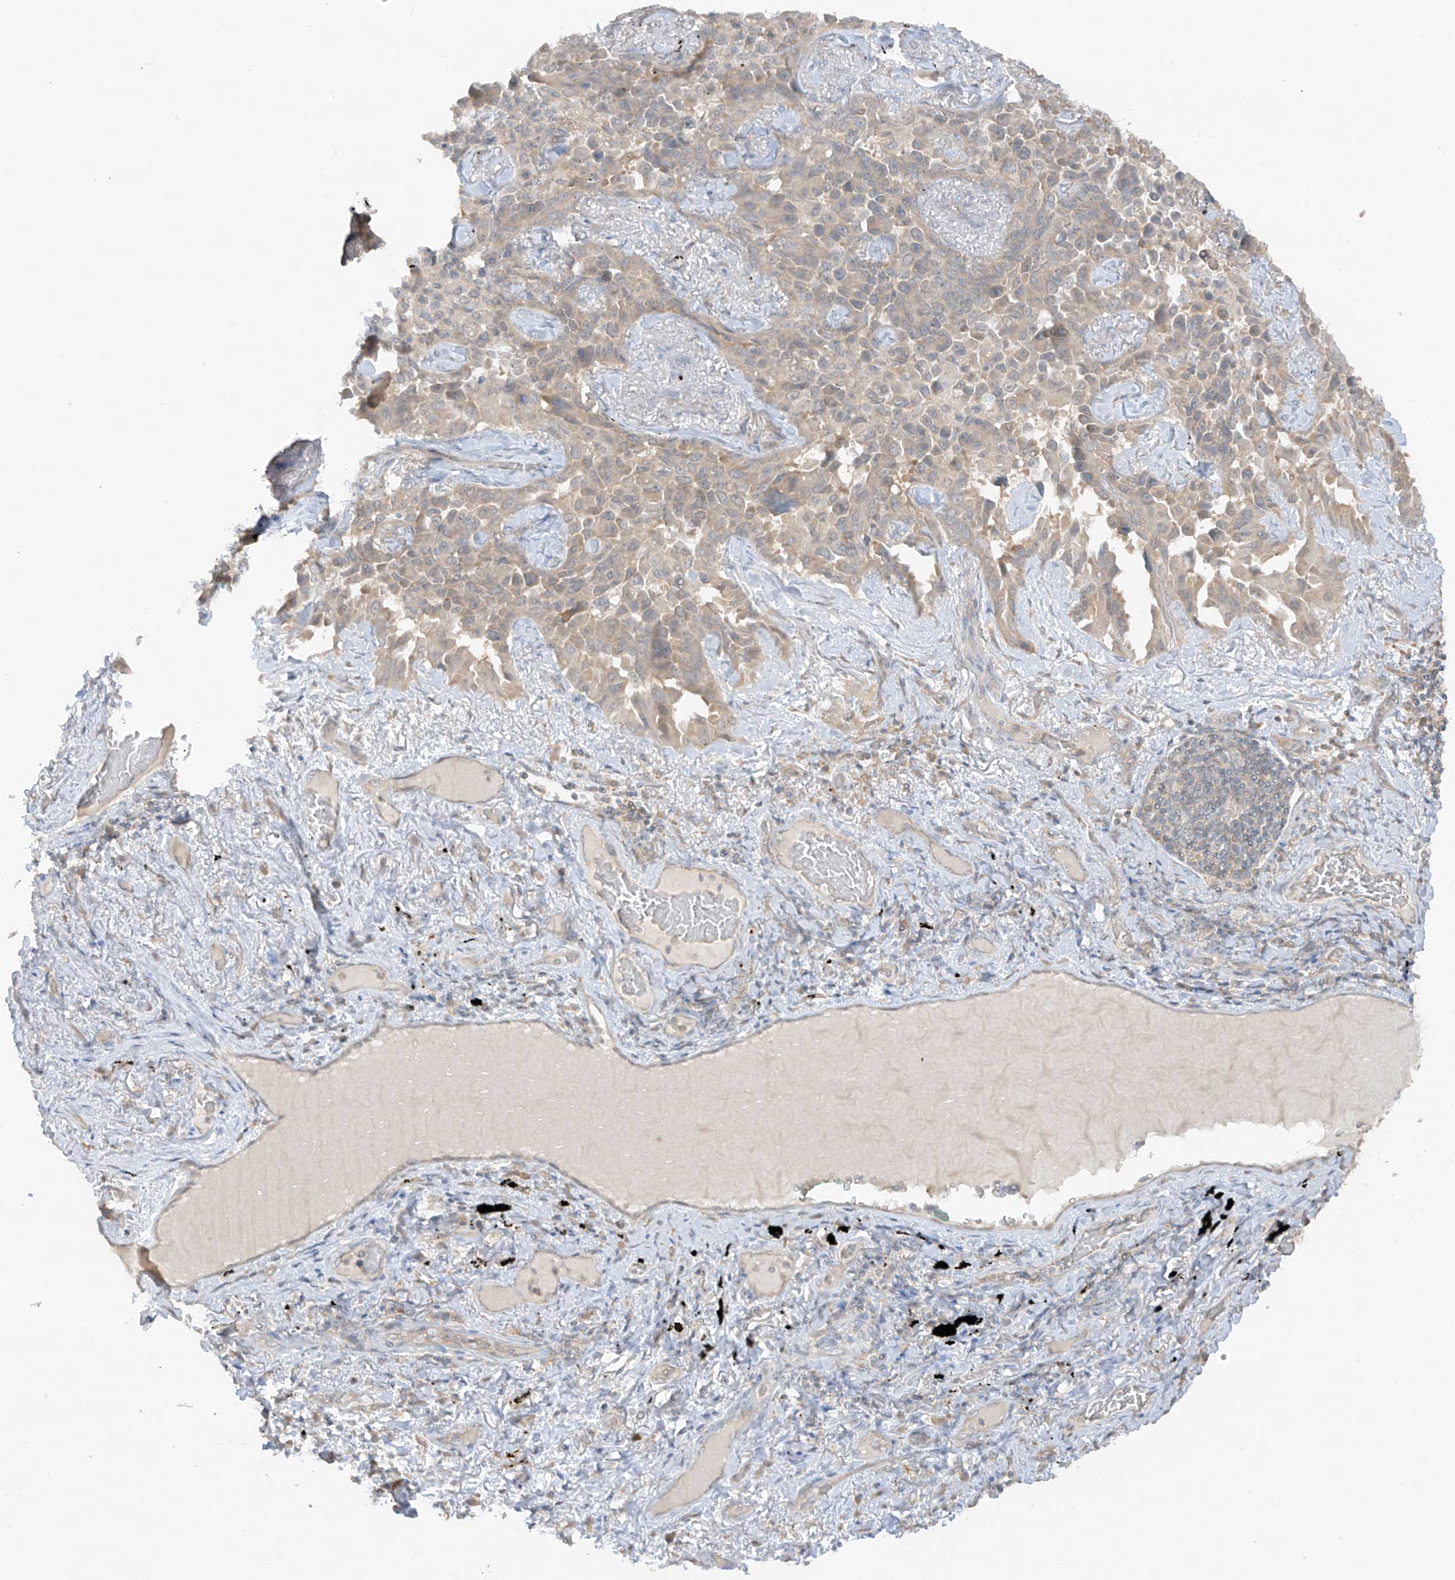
{"staining": {"intensity": "weak", "quantity": "<25%", "location": "cytoplasmic/membranous"}, "tissue": "lung cancer", "cell_type": "Tumor cells", "image_type": "cancer", "snomed": [{"axis": "morphology", "description": "Adenocarcinoma, NOS"}, {"axis": "topography", "description": "Lung"}], "caption": "Protein analysis of lung cancer (adenocarcinoma) shows no significant positivity in tumor cells. (DAB immunohistochemistry (IHC), high magnification).", "gene": "ANGEL2", "patient": {"sex": "female", "age": 67}}